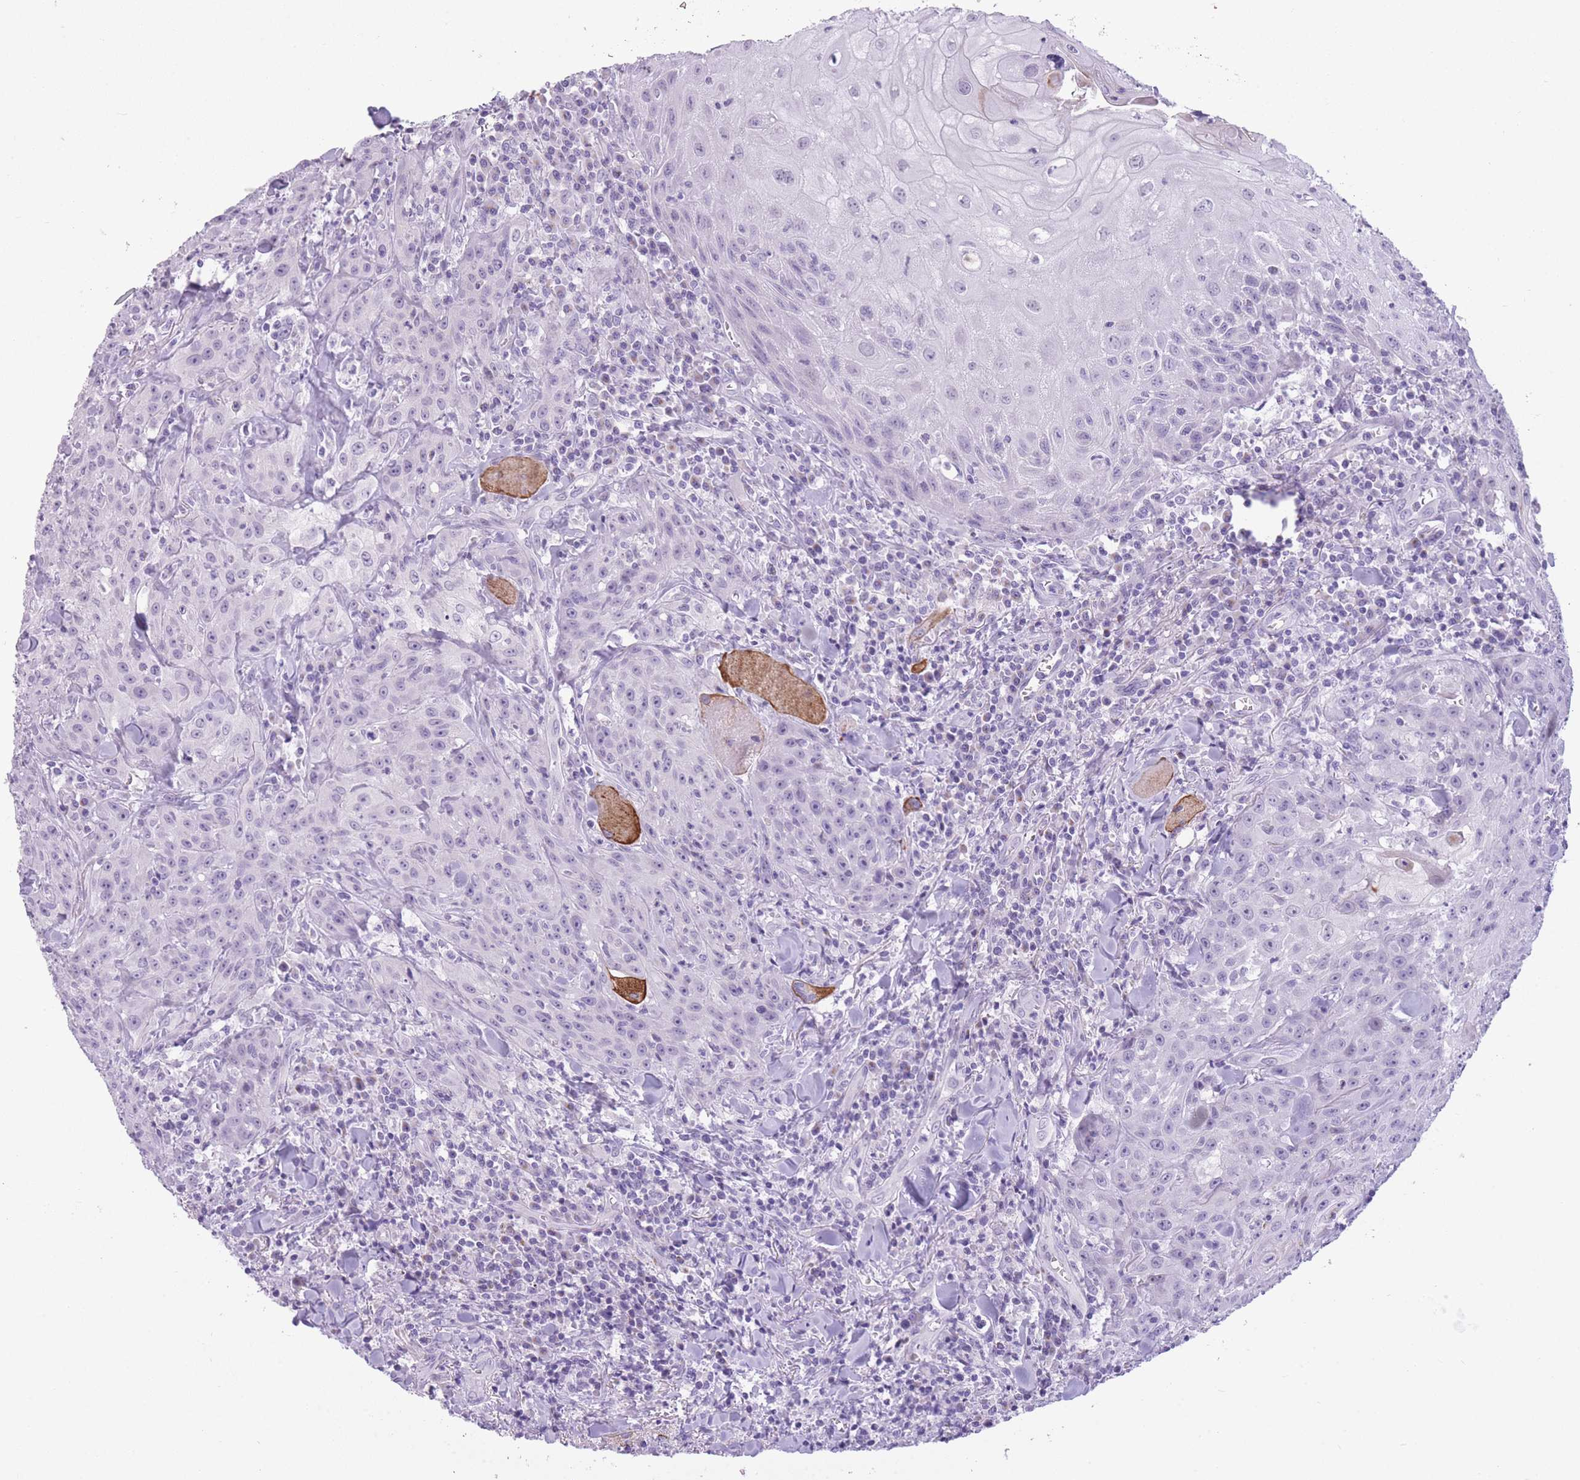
{"staining": {"intensity": "negative", "quantity": "none", "location": "none"}, "tissue": "head and neck cancer", "cell_type": "Tumor cells", "image_type": "cancer", "snomed": [{"axis": "morphology", "description": "Normal tissue, NOS"}, {"axis": "morphology", "description": "Squamous cell carcinoma, NOS"}, {"axis": "topography", "description": "Oral tissue"}, {"axis": "topography", "description": "Head-Neck"}], "caption": "The photomicrograph displays no significant positivity in tumor cells of squamous cell carcinoma (head and neck).", "gene": "GOLGA6D", "patient": {"sex": "female", "age": 70}}